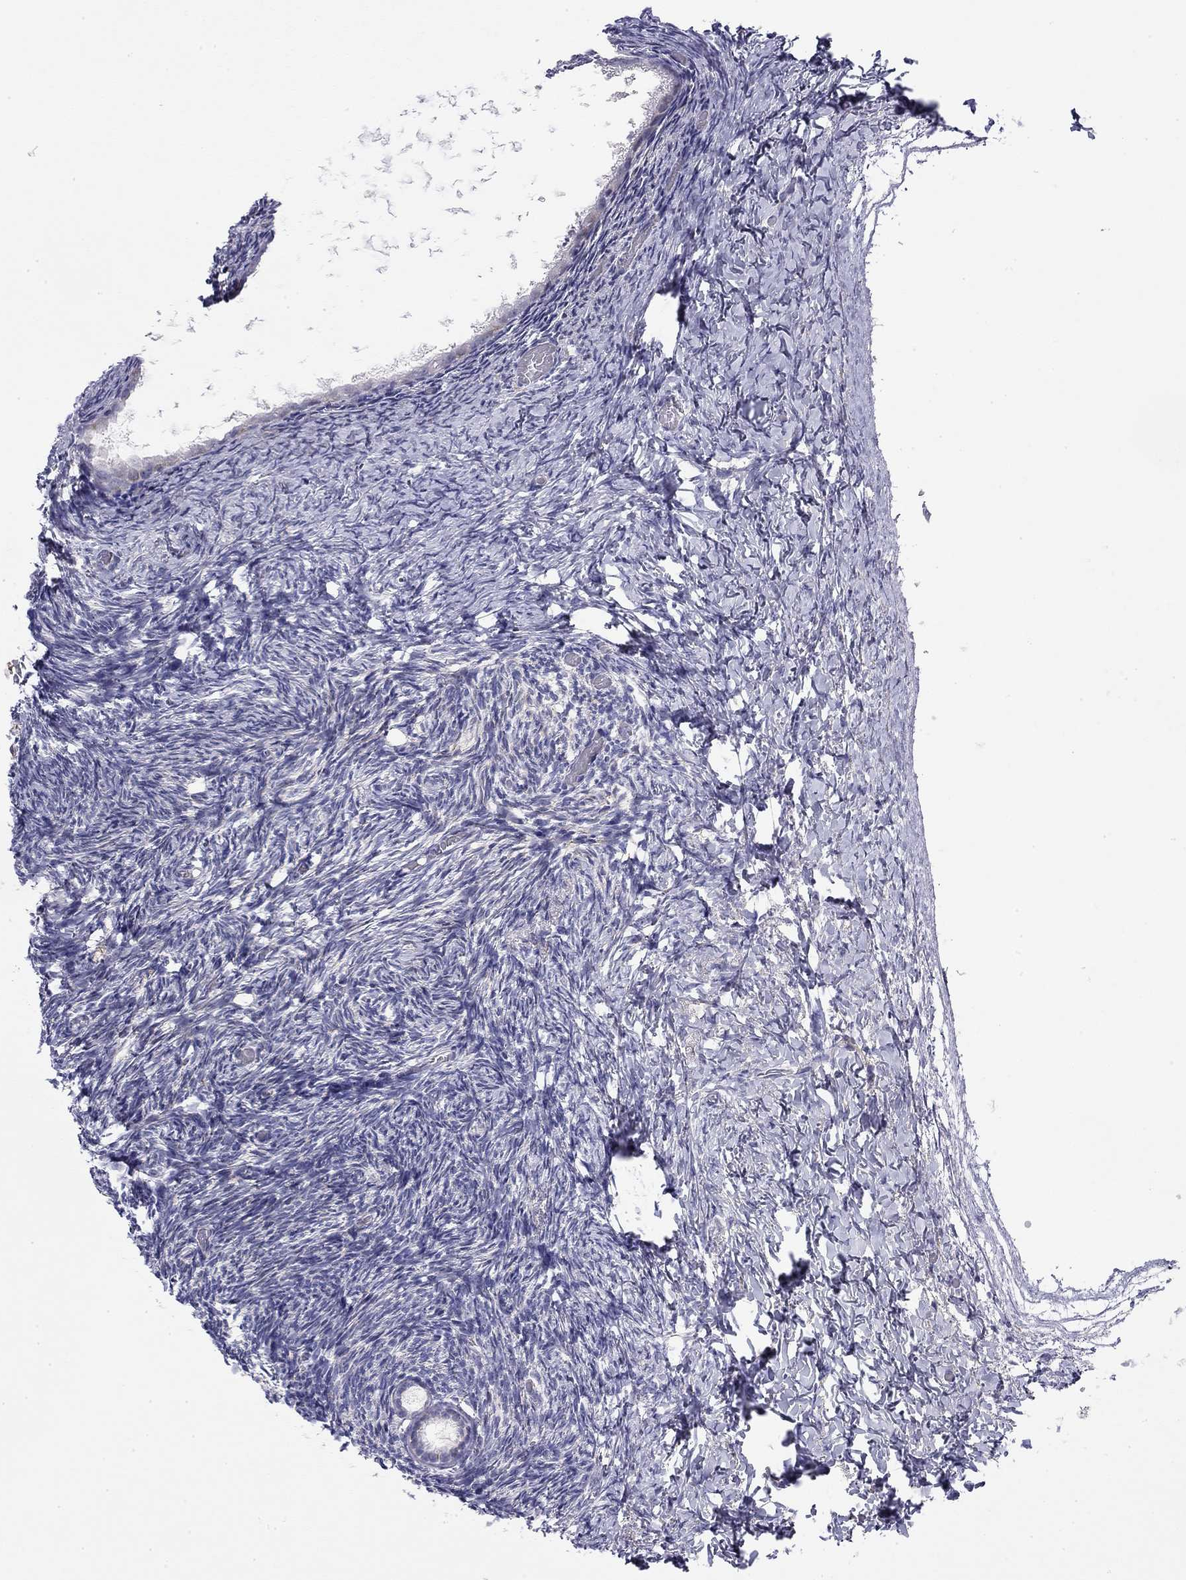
{"staining": {"intensity": "negative", "quantity": "none", "location": "none"}, "tissue": "ovary", "cell_type": "Follicle cells", "image_type": "normal", "snomed": [{"axis": "morphology", "description": "Normal tissue, NOS"}, {"axis": "topography", "description": "Ovary"}], "caption": "Immunohistochemistry (IHC) photomicrograph of unremarkable ovary stained for a protein (brown), which displays no positivity in follicle cells.", "gene": "RTL1", "patient": {"sex": "female", "age": 39}}